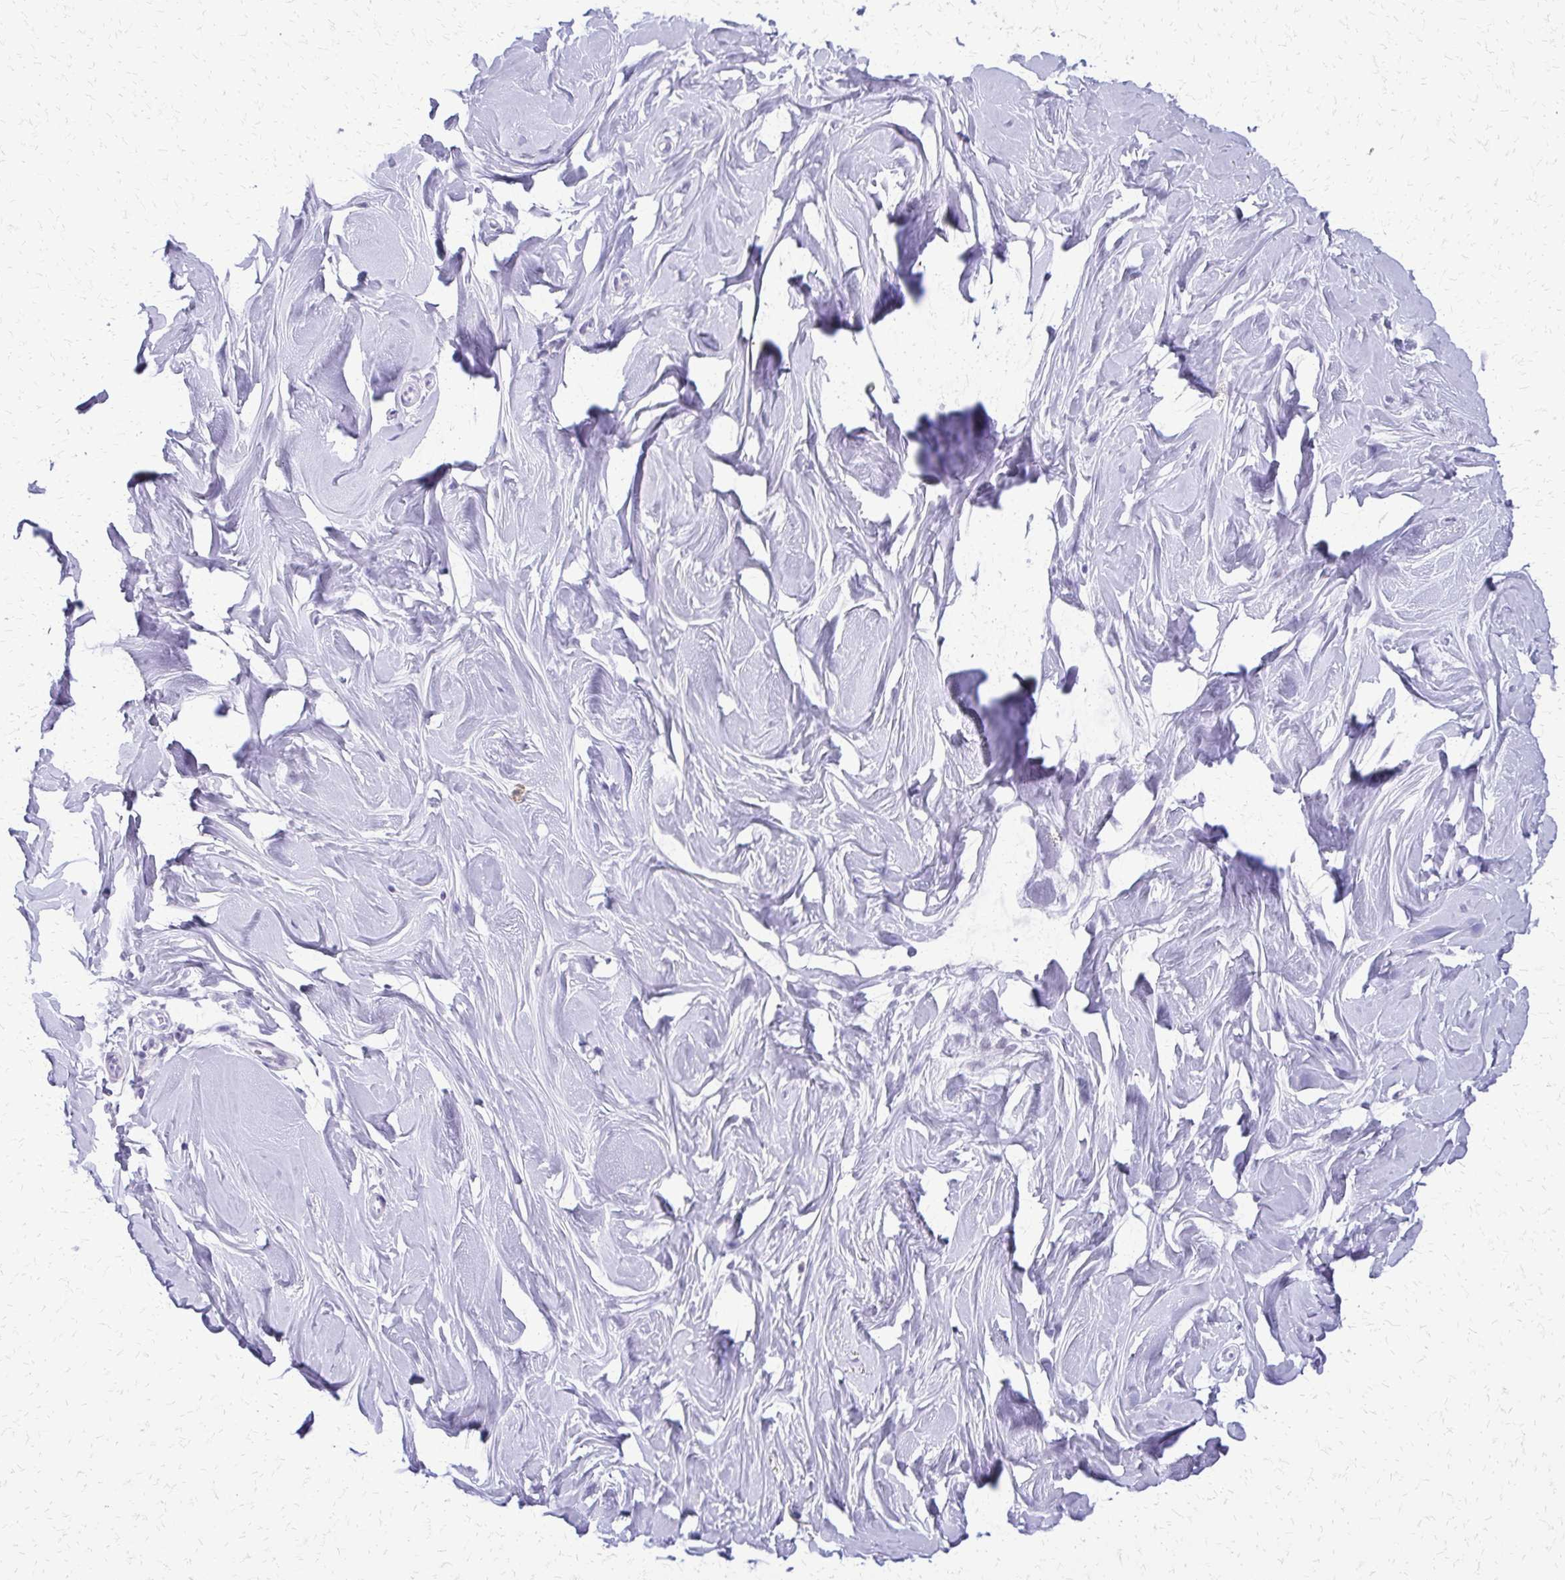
{"staining": {"intensity": "negative", "quantity": "none", "location": "none"}, "tissue": "breast", "cell_type": "Adipocytes", "image_type": "normal", "snomed": [{"axis": "morphology", "description": "Normal tissue, NOS"}, {"axis": "topography", "description": "Breast"}], "caption": "The photomicrograph reveals no significant positivity in adipocytes of breast.", "gene": "FAM162B", "patient": {"sex": "female", "age": 27}}